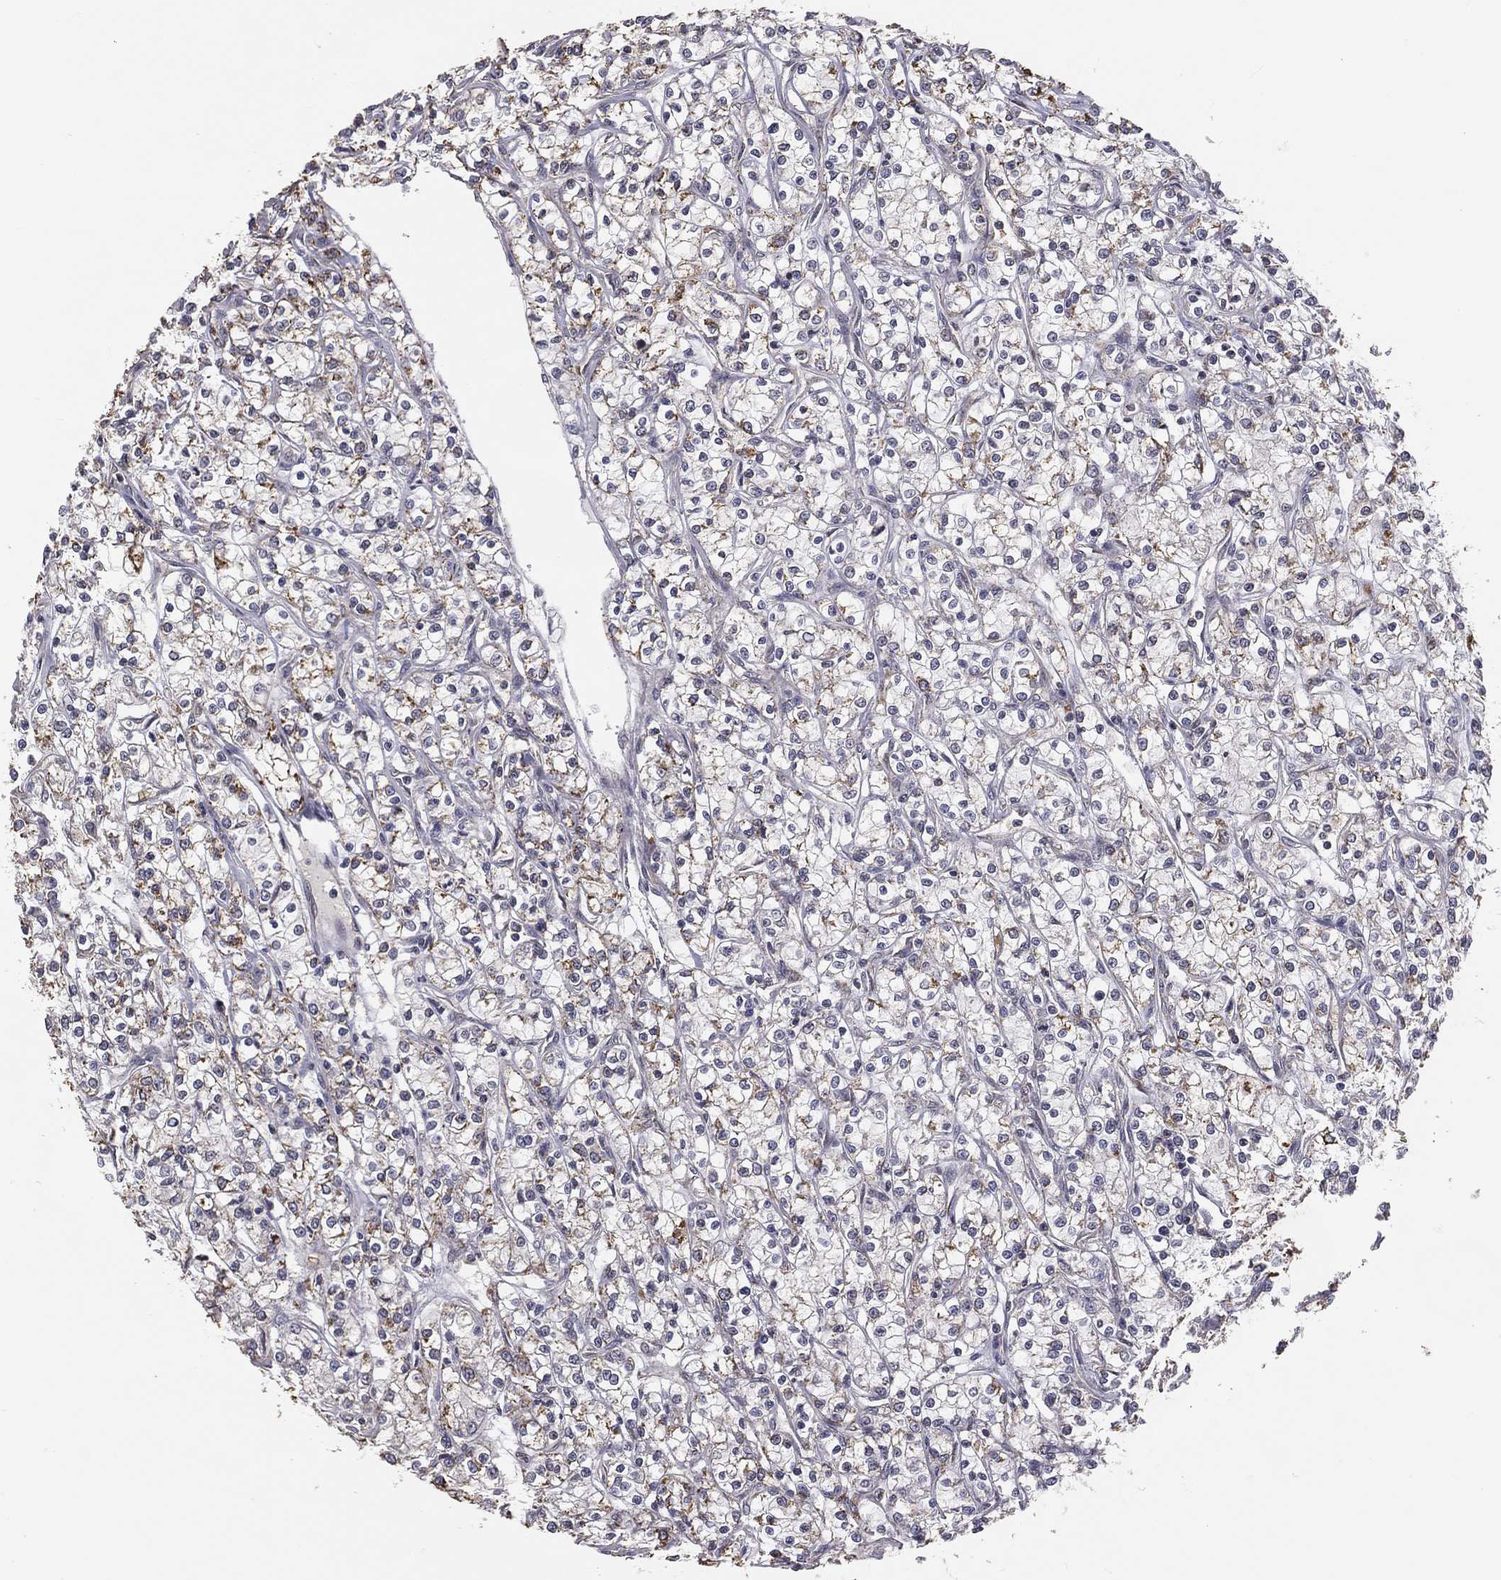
{"staining": {"intensity": "moderate", "quantity": ">75%", "location": "cytoplasmic/membranous"}, "tissue": "renal cancer", "cell_type": "Tumor cells", "image_type": "cancer", "snomed": [{"axis": "morphology", "description": "Adenocarcinoma, NOS"}, {"axis": "topography", "description": "Kidney"}], "caption": "Renal cancer (adenocarcinoma) was stained to show a protein in brown. There is medium levels of moderate cytoplasmic/membranous expression in approximately >75% of tumor cells. (IHC, brightfield microscopy, high magnification).", "gene": "MRPL46", "patient": {"sex": "female", "age": 59}}